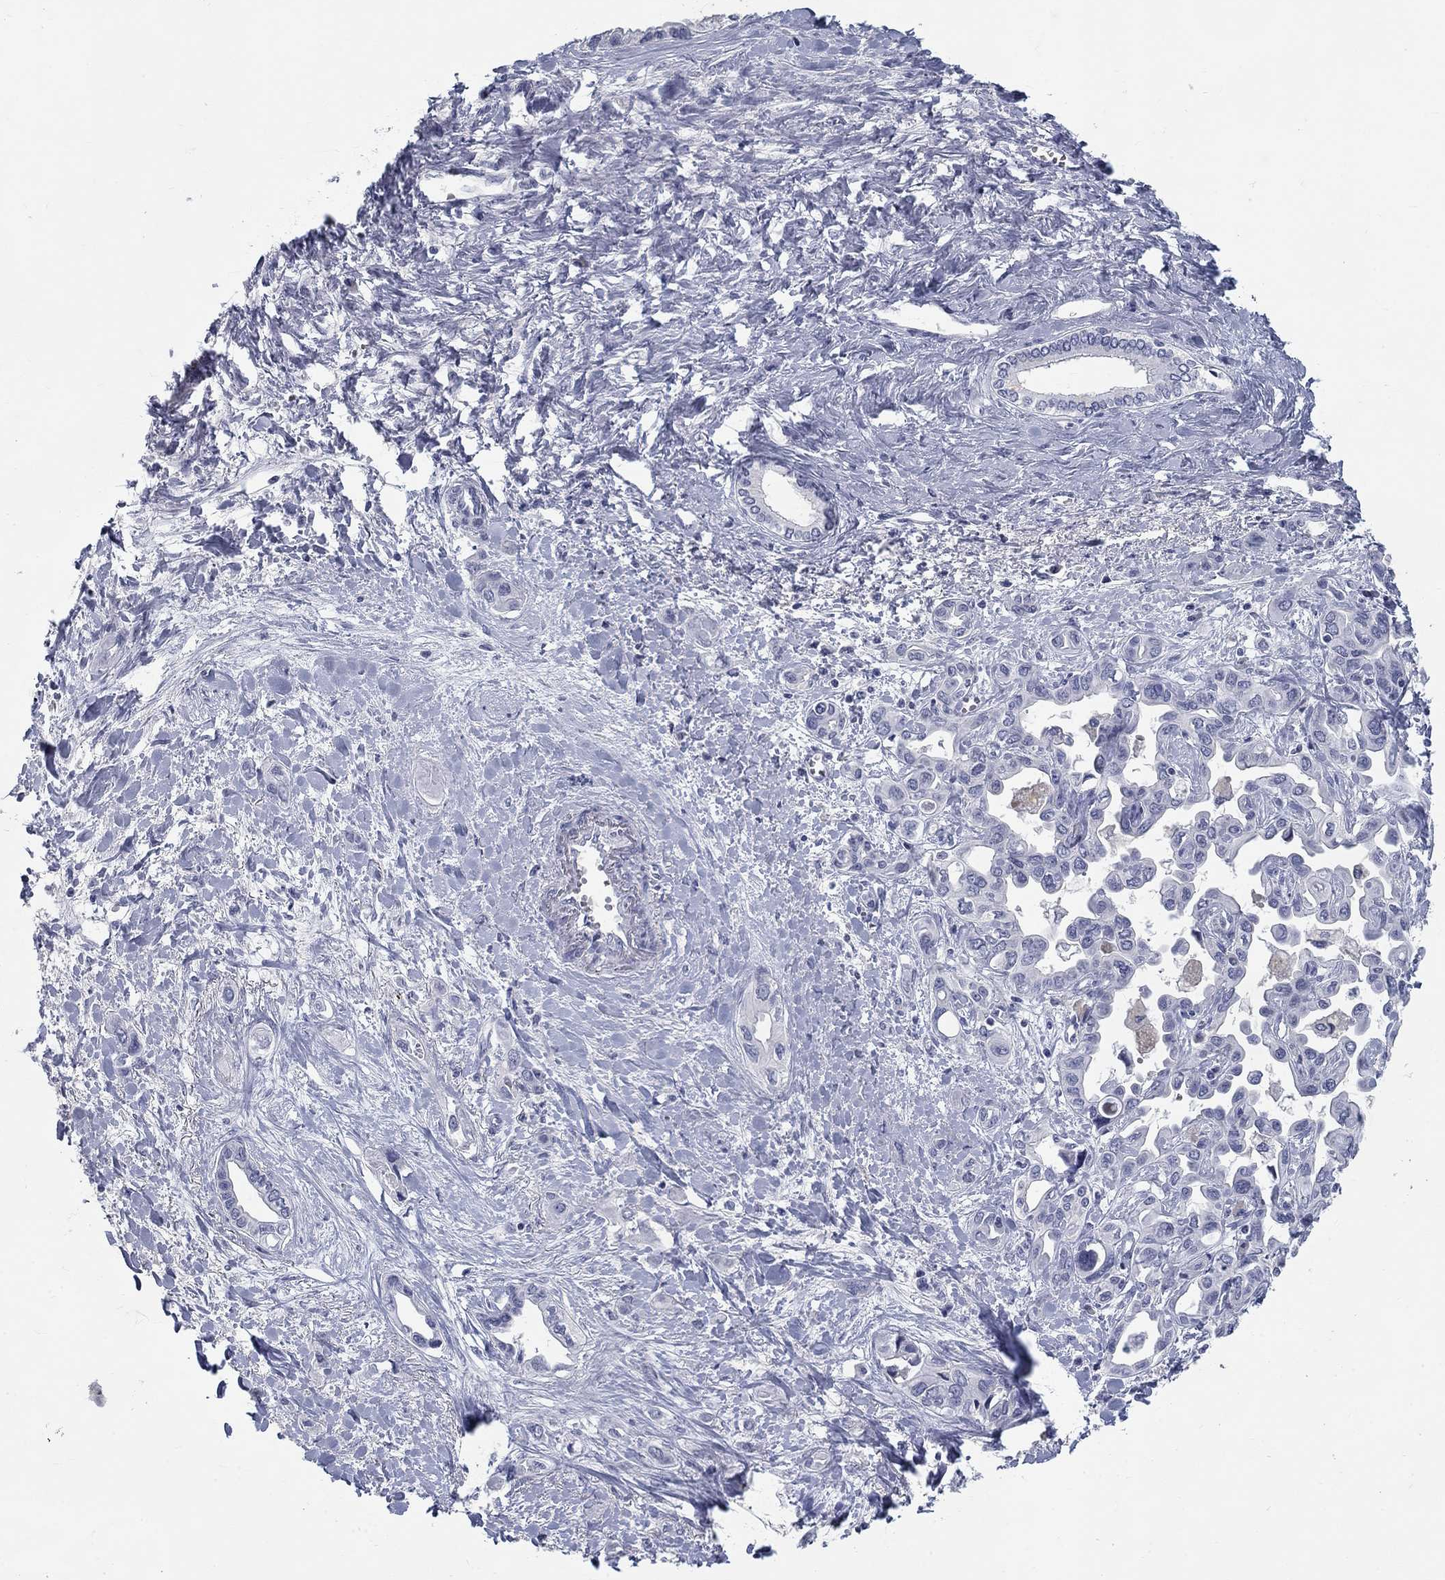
{"staining": {"intensity": "negative", "quantity": "none", "location": "none"}, "tissue": "liver cancer", "cell_type": "Tumor cells", "image_type": "cancer", "snomed": [{"axis": "morphology", "description": "Cholangiocarcinoma"}, {"axis": "topography", "description": "Liver"}], "caption": "Protein analysis of liver cholangiocarcinoma shows no significant positivity in tumor cells.", "gene": "ELAVL4", "patient": {"sex": "female", "age": 64}}